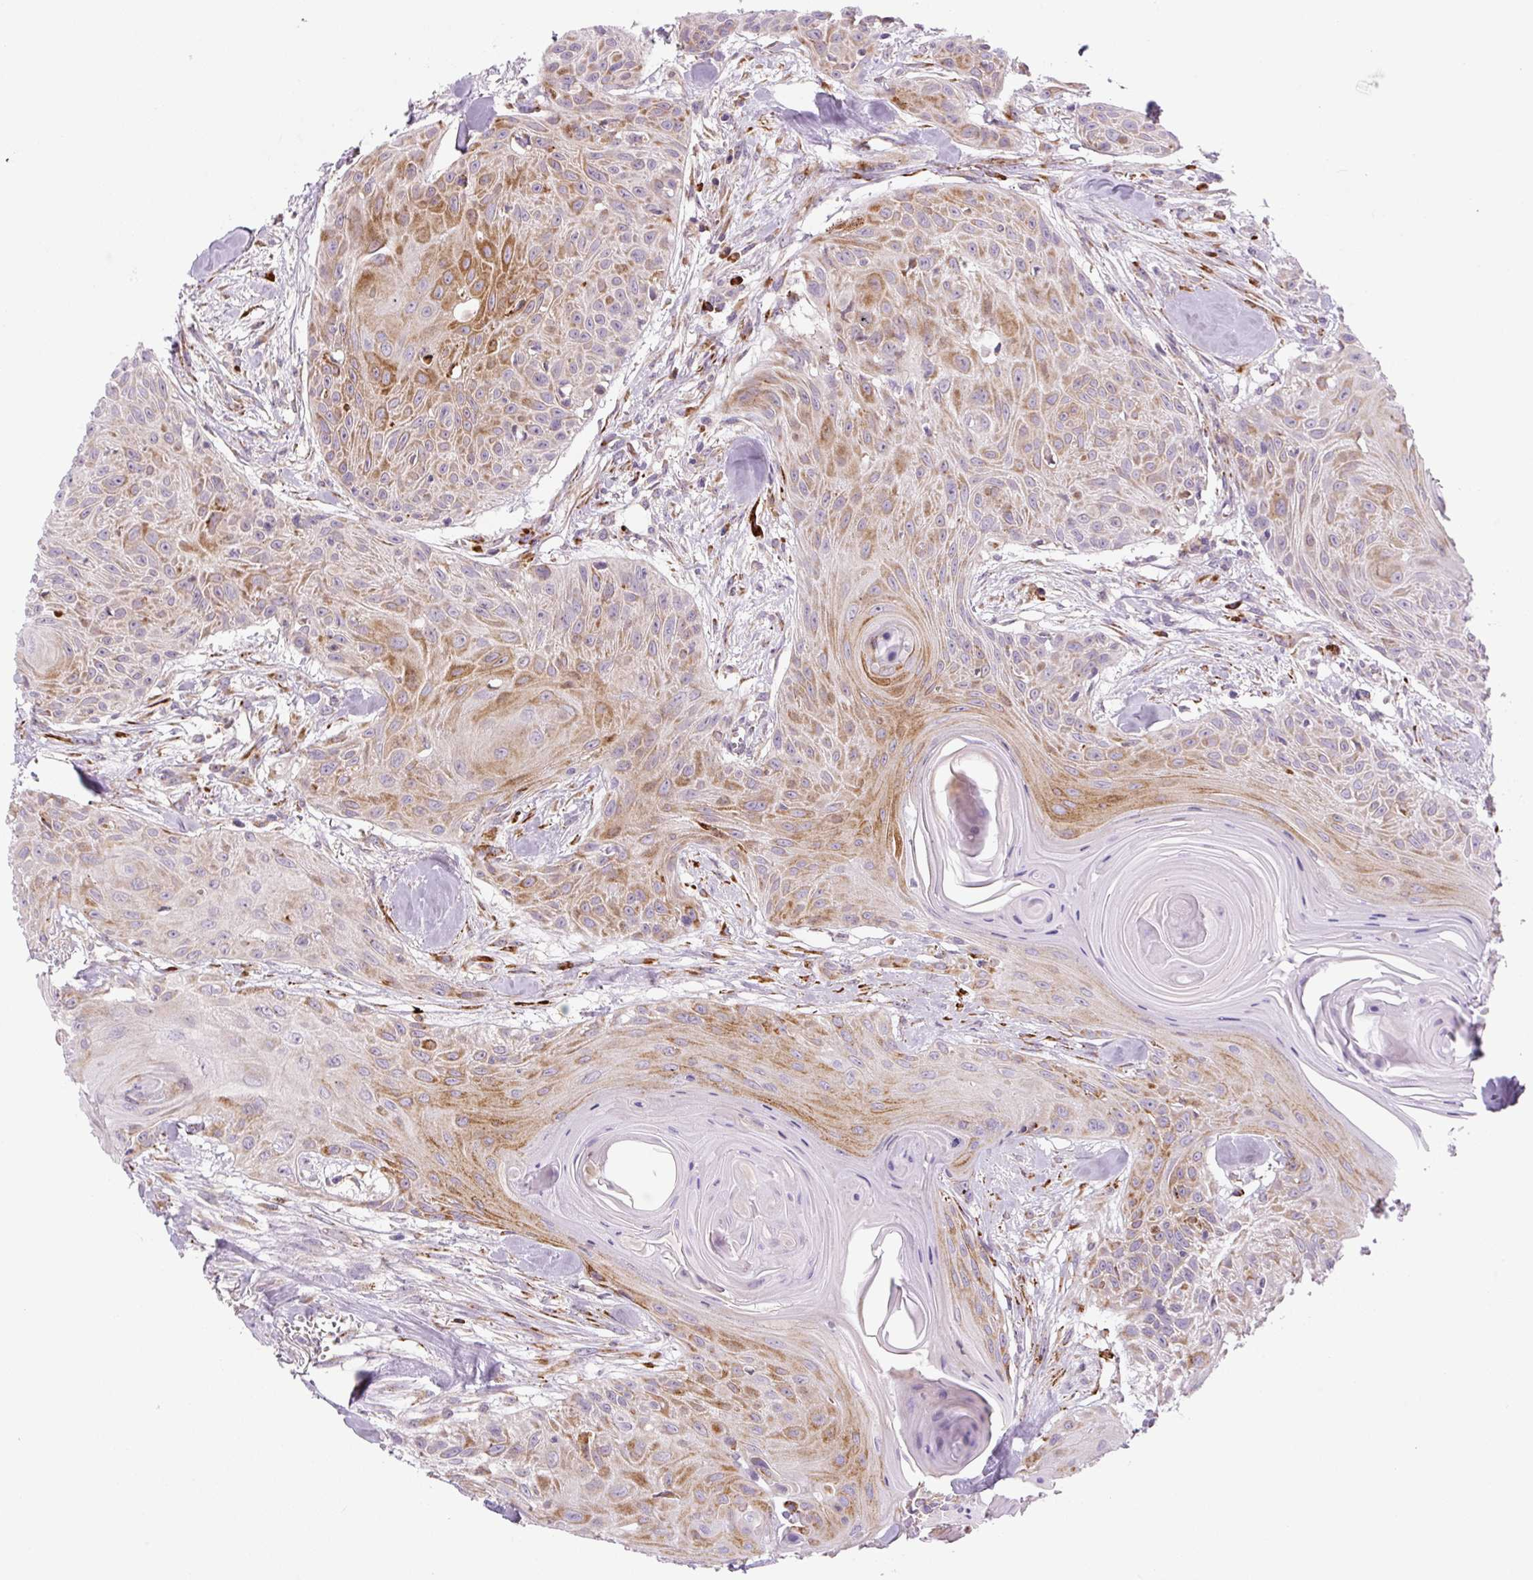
{"staining": {"intensity": "moderate", "quantity": "25%-75%", "location": "cytoplasmic/membranous"}, "tissue": "head and neck cancer", "cell_type": "Tumor cells", "image_type": "cancer", "snomed": [{"axis": "morphology", "description": "Squamous cell carcinoma, NOS"}, {"axis": "topography", "description": "Lymph node"}, {"axis": "topography", "description": "Salivary gland"}, {"axis": "topography", "description": "Head-Neck"}], "caption": "This histopathology image demonstrates IHC staining of human head and neck squamous cell carcinoma, with medium moderate cytoplasmic/membranous expression in about 25%-75% of tumor cells.", "gene": "DISP3", "patient": {"sex": "female", "age": 74}}